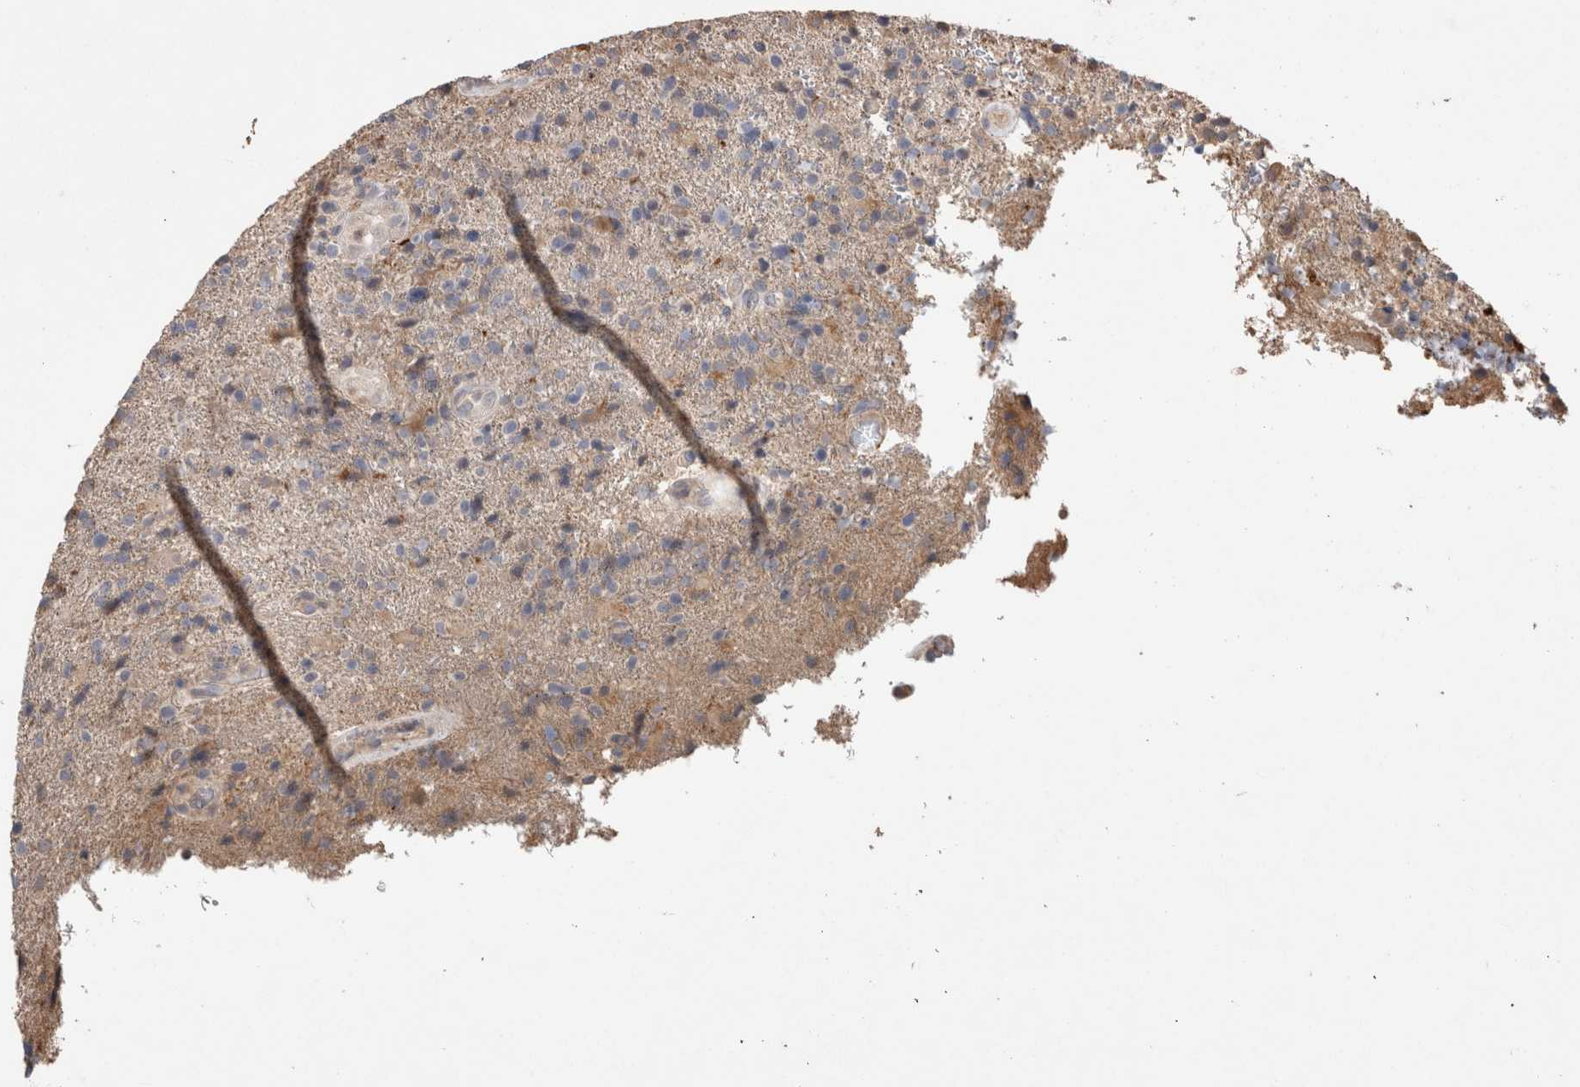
{"staining": {"intensity": "weak", "quantity": "<25%", "location": "cytoplasmic/membranous"}, "tissue": "glioma", "cell_type": "Tumor cells", "image_type": "cancer", "snomed": [{"axis": "morphology", "description": "Glioma, malignant, High grade"}, {"axis": "topography", "description": "Brain"}], "caption": "Tumor cells show no significant protein positivity in high-grade glioma (malignant). Nuclei are stained in blue.", "gene": "TRIM5", "patient": {"sex": "male", "age": 72}}